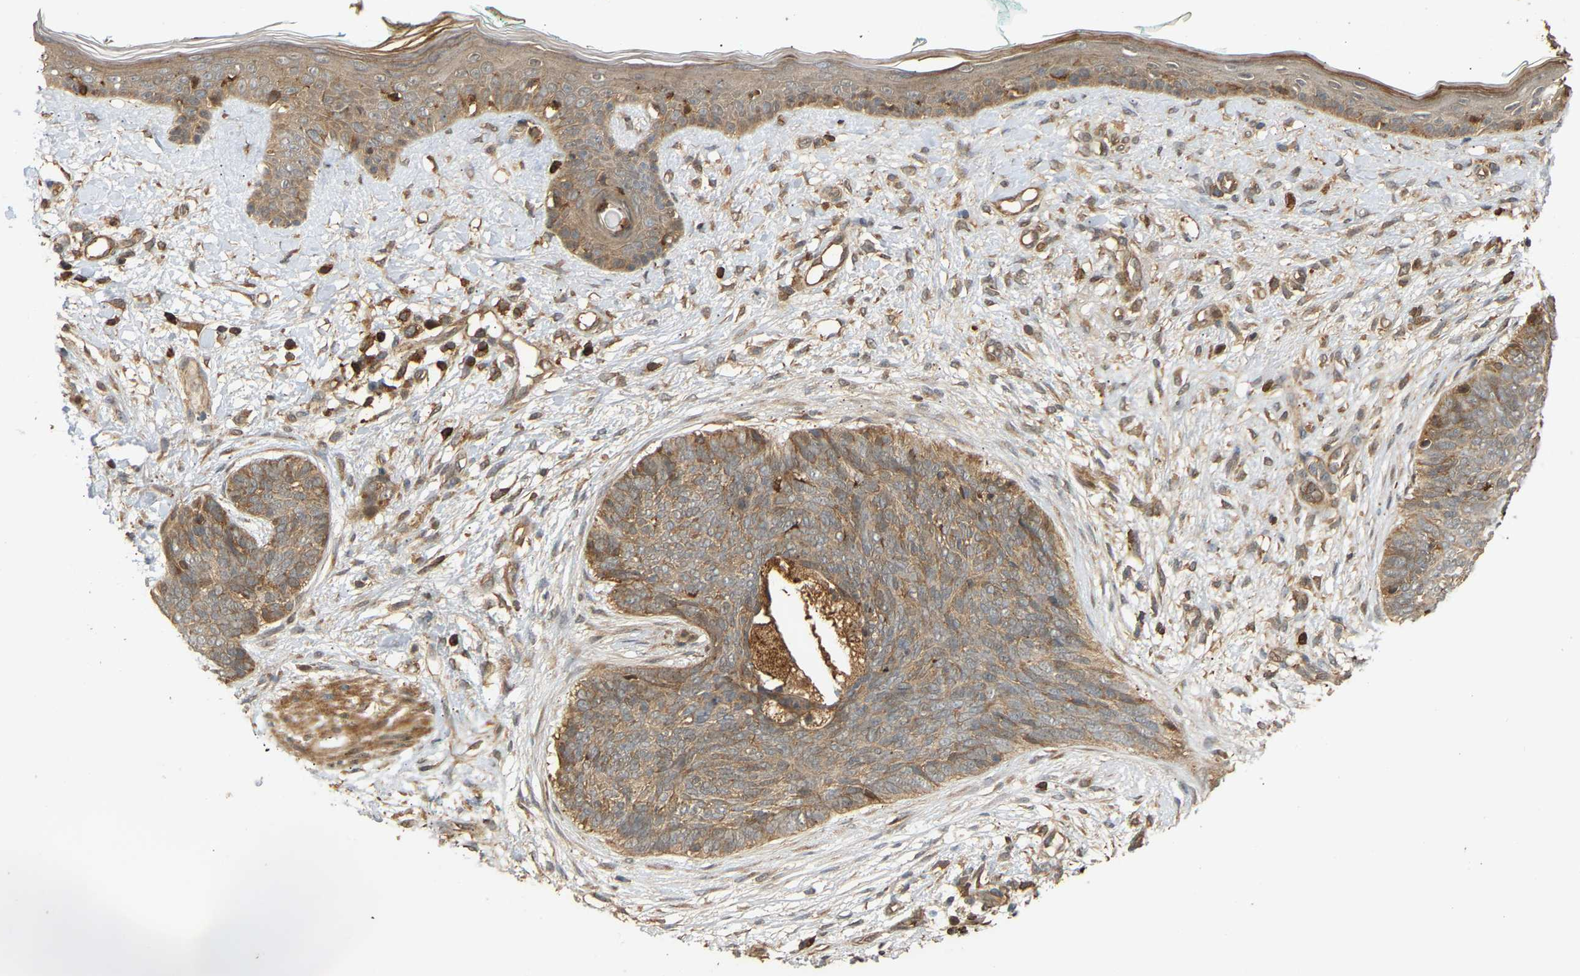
{"staining": {"intensity": "moderate", "quantity": ">75%", "location": "cytoplasmic/membranous"}, "tissue": "skin cancer", "cell_type": "Tumor cells", "image_type": "cancer", "snomed": [{"axis": "morphology", "description": "Basal cell carcinoma"}, {"axis": "topography", "description": "Skin"}], "caption": "The immunohistochemical stain highlights moderate cytoplasmic/membranous expression in tumor cells of basal cell carcinoma (skin) tissue.", "gene": "GOPC", "patient": {"sex": "female", "age": 84}}